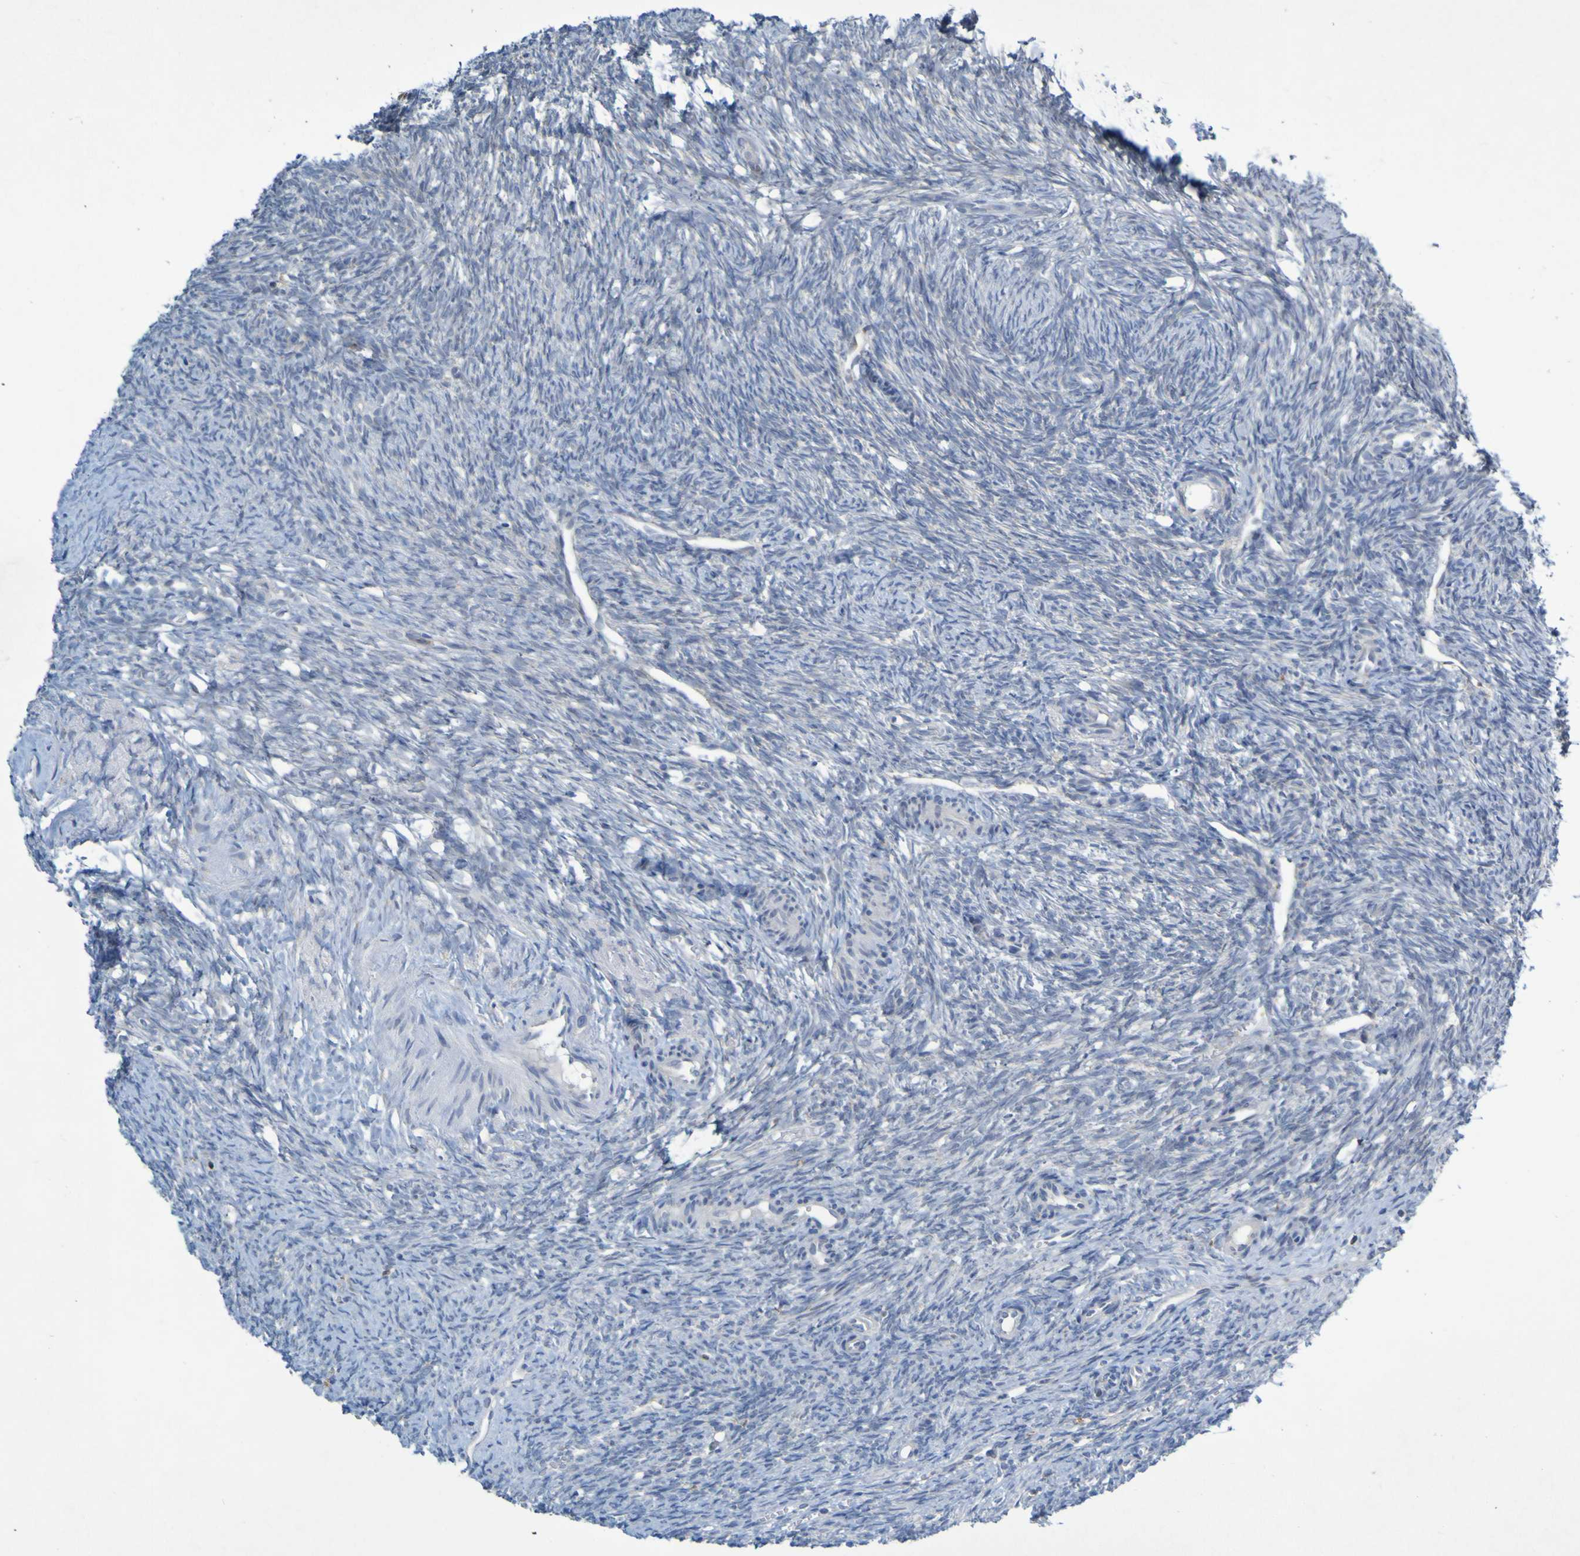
{"staining": {"intensity": "negative", "quantity": "none", "location": "none"}, "tissue": "ovary", "cell_type": "Follicle cells", "image_type": "normal", "snomed": [{"axis": "morphology", "description": "Normal tissue, NOS"}, {"axis": "topography", "description": "Ovary"}], "caption": "There is no significant expression in follicle cells of ovary.", "gene": "LILRB5", "patient": {"sex": "female", "age": 41}}